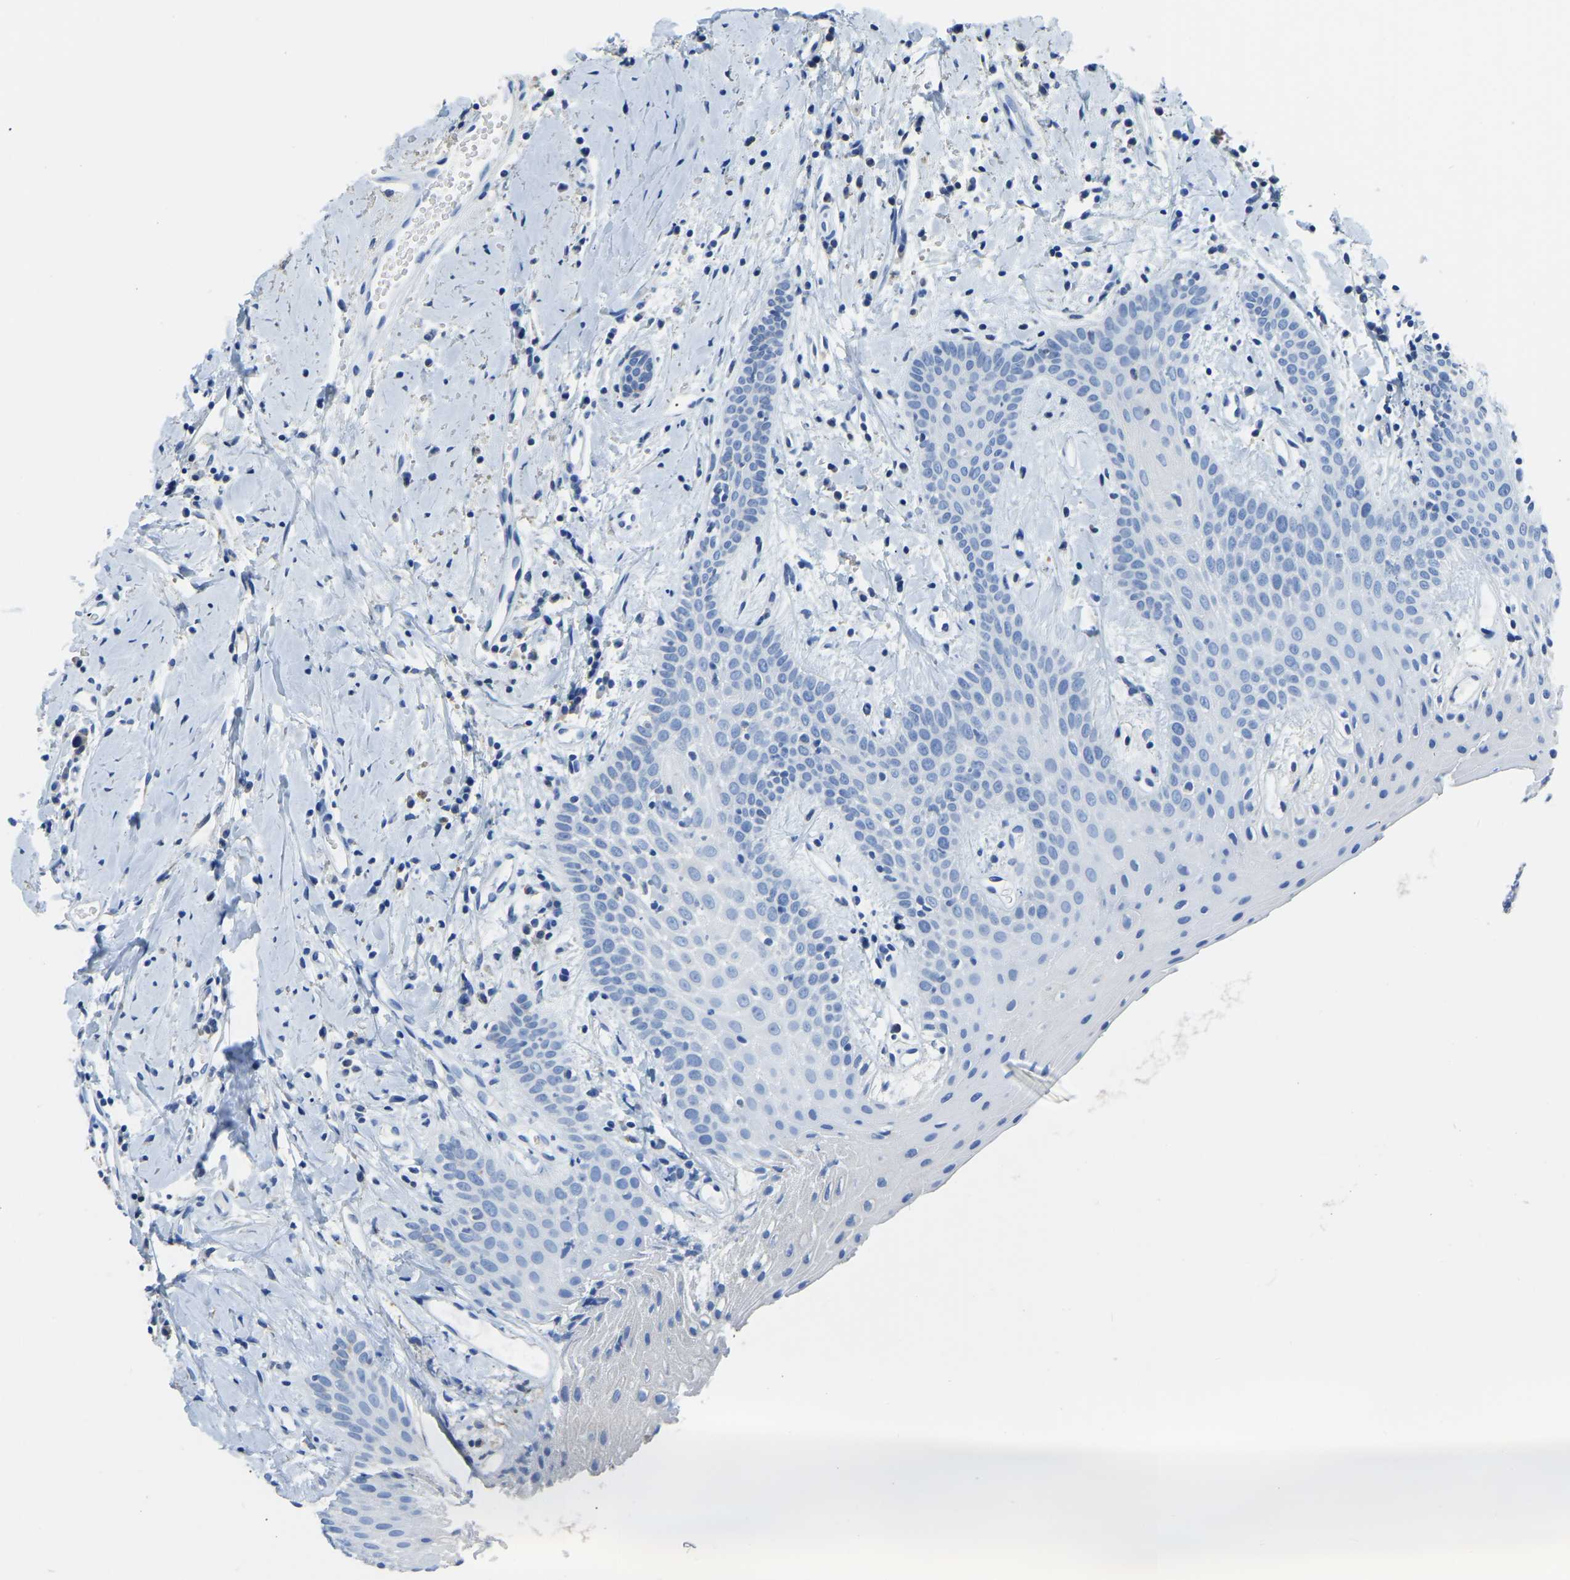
{"staining": {"intensity": "negative", "quantity": "none", "location": "none"}, "tissue": "oral mucosa", "cell_type": "Squamous epithelial cells", "image_type": "normal", "snomed": [{"axis": "morphology", "description": "Normal tissue, NOS"}, {"axis": "morphology", "description": "Squamous cell carcinoma, NOS"}, {"axis": "topography", "description": "Oral tissue"}, {"axis": "topography", "description": "Salivary gland"}, {"axis": "topography", "description": "Head-Neck"}], "caption": "IHC micrograph of unremarkable oral mucosa stained for a protein (brown), which demonstrates no expression in squamous epithelial cells.", "gene": "ZDHHC13", "patient": {"sex": "female", "age": 62}}